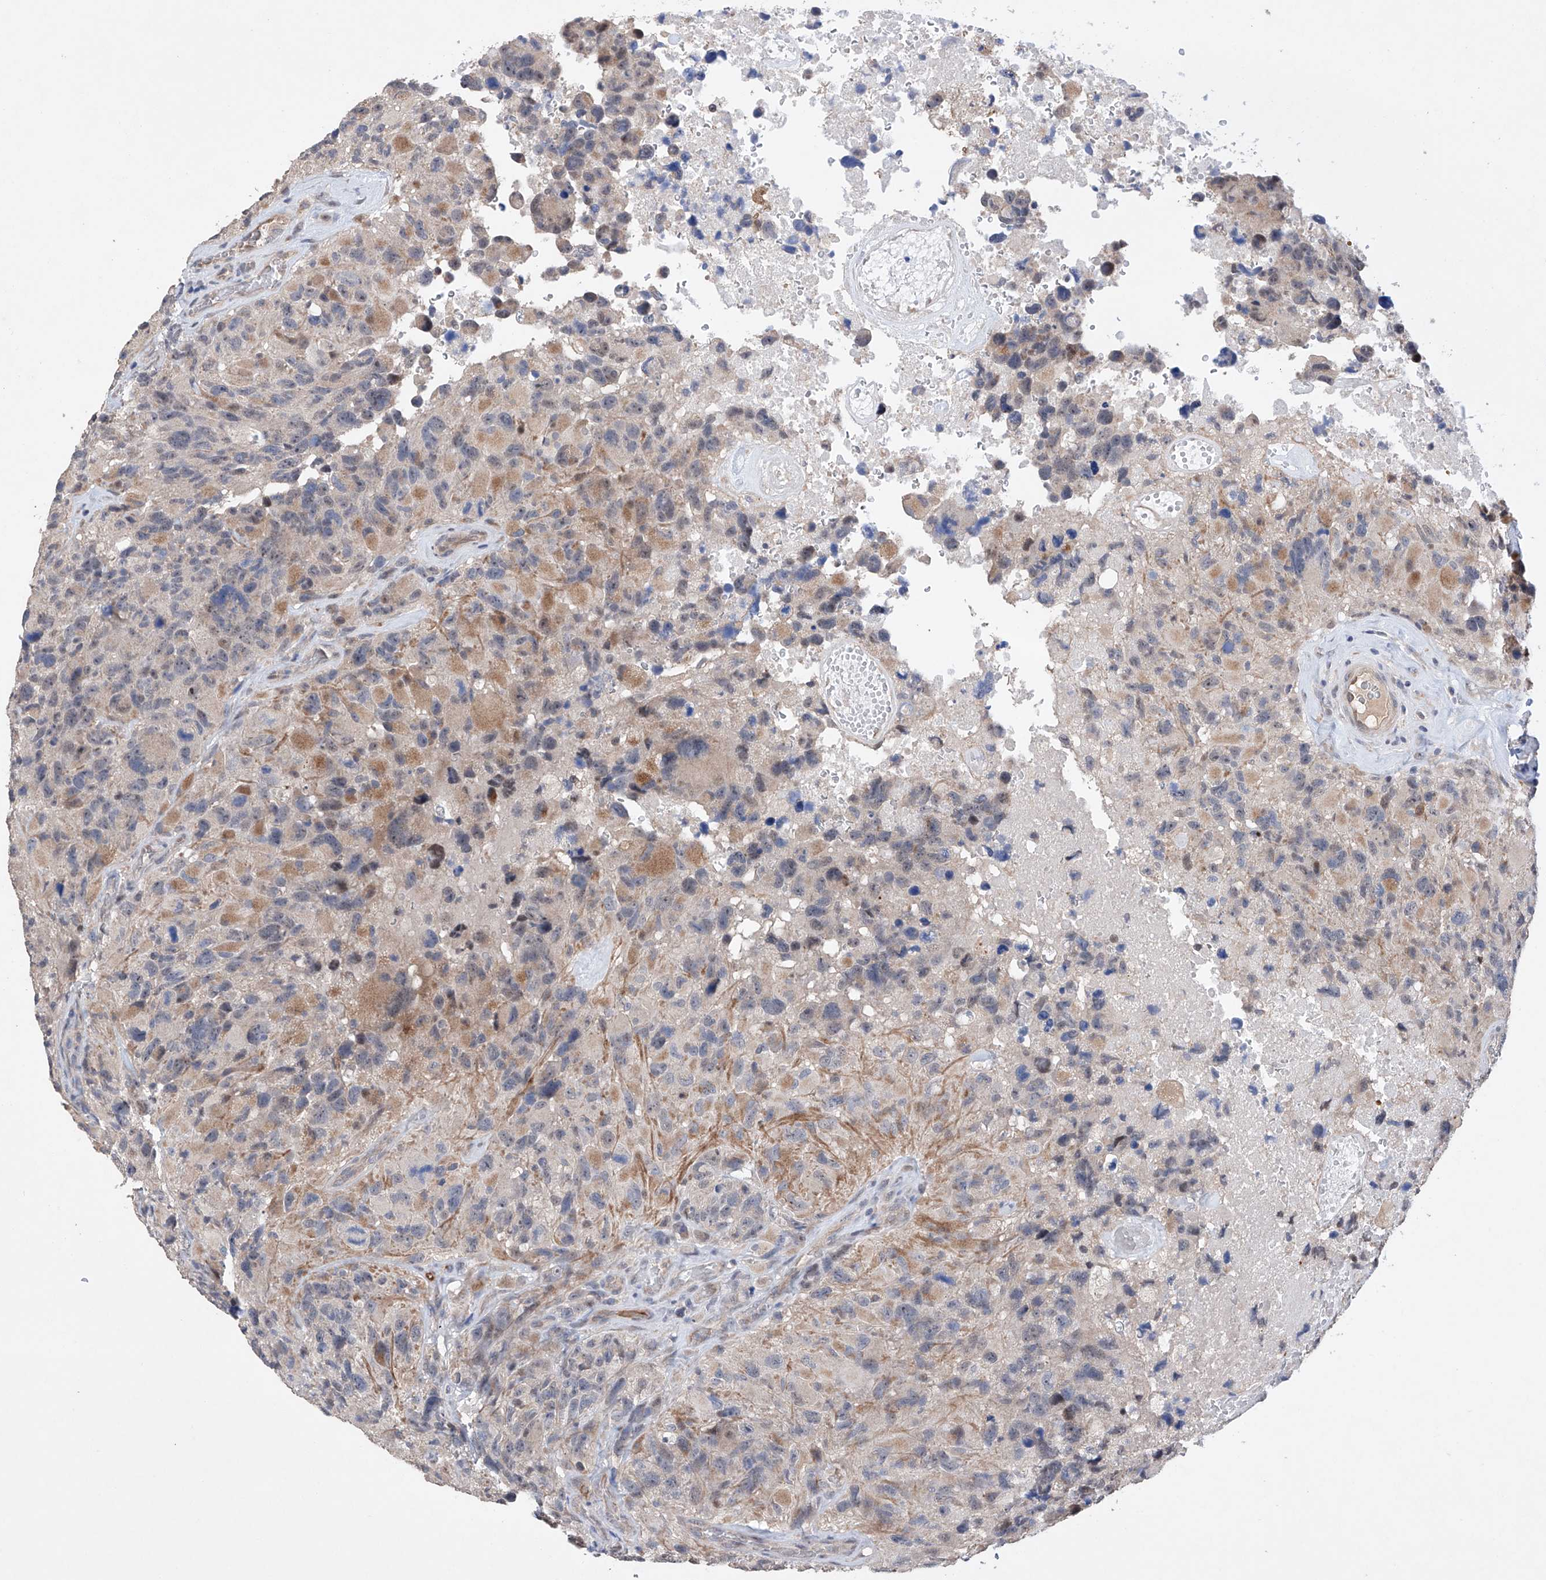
{"staining": {"intensity": "weak", "quantity": "<25%", "location": "cytoplasmic/membranous,nuclear"}, "tissue": "glioma", "cell_type": "Tumor cells", "image_type": "cancer", "snomed": [{"axis": "morphology", "description": "Glioma, malignant, High grade"}, {"axis": "topography", "description": "Brain"}], "caption": "Photomicrograph shows no significant protein positivity in tumor cells of glioma. The staining is performed using DAB brown chromogen with nuclei counter-stained in using hematoxylin.", "gene": "AFG1L", "patient": {"sex": "male", "age": 69}}